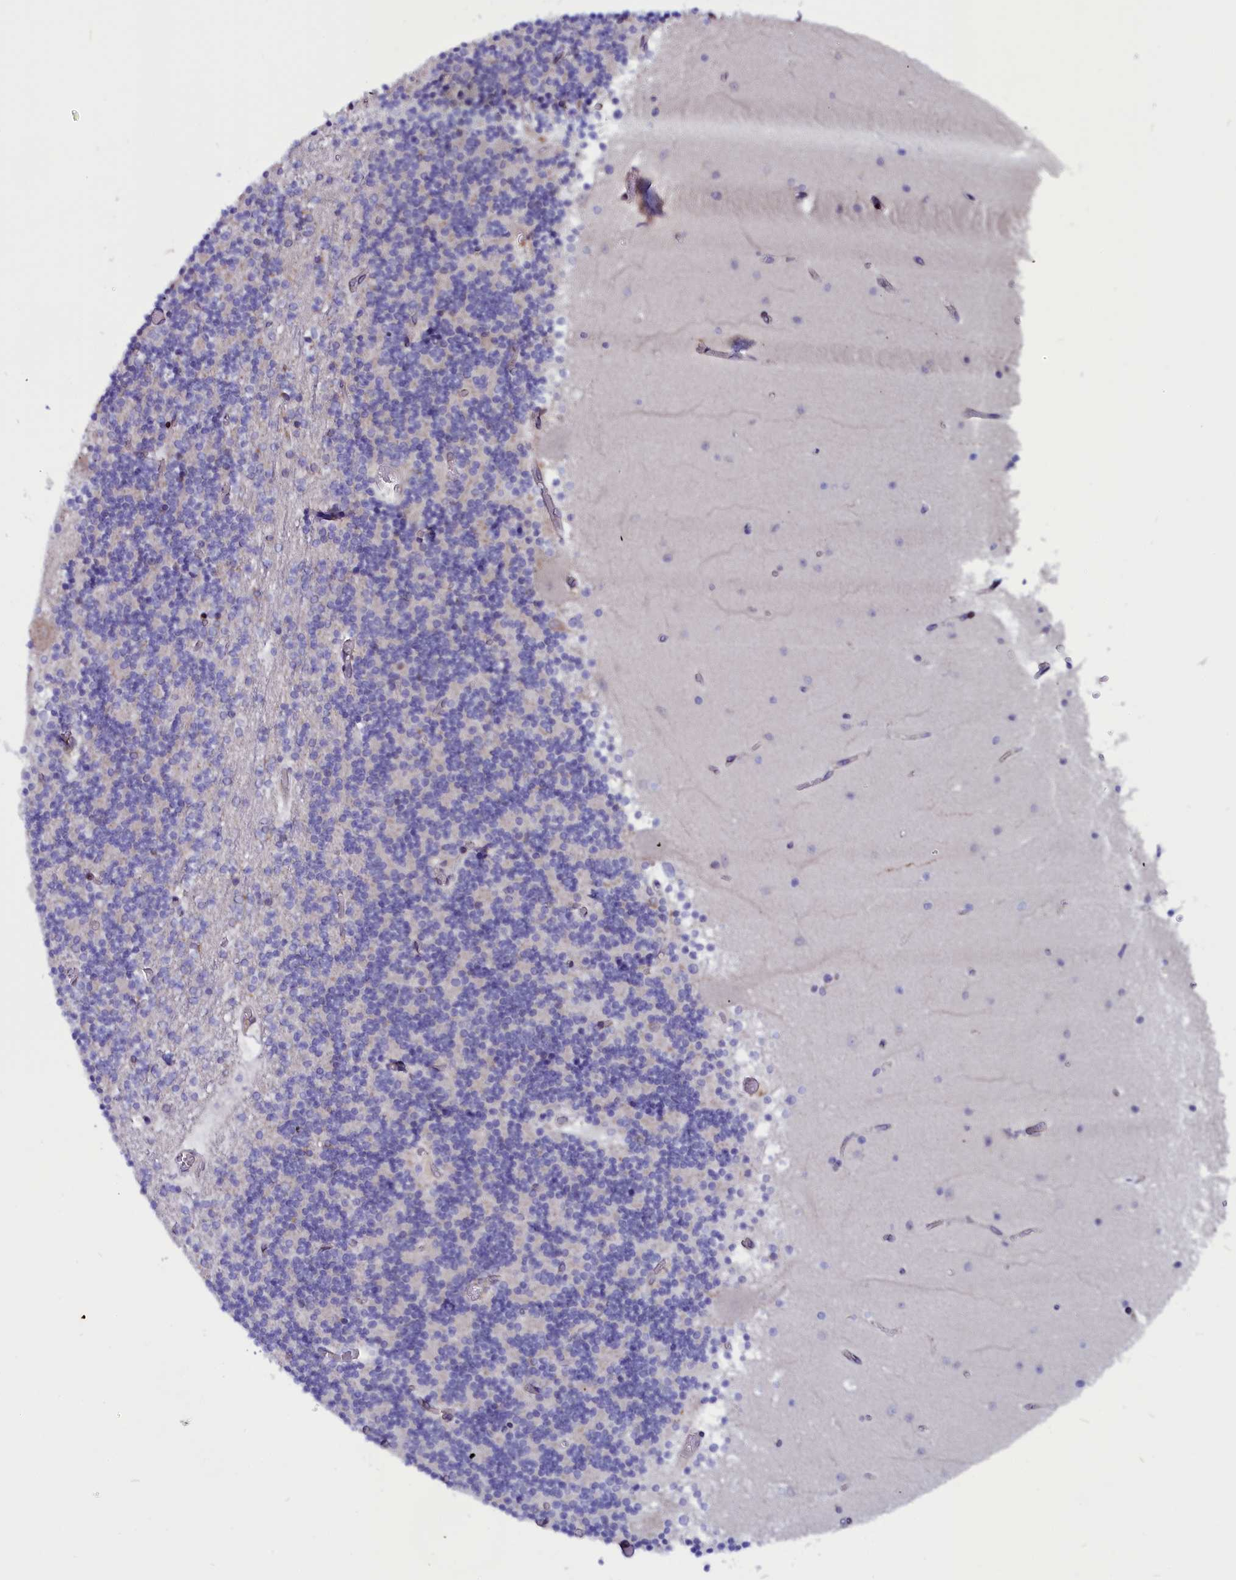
{"staining": {"intensity": "negative", "quantity": "none", "location": "none"}, "tissue": "cerebellum", "cell_type": "Cells in granular layer", "image_type": "normal", "snomed": [{"axis": "morphology", "description": "Normal tissue, NOS"}, {"axis": "topography", "description": "Cerebellum"}], "caption": "High power microscopy histopathology image of an IHC image of normal cerebellum, revealing no significant staining in cells in granular layer.", "gene": "CIAPIN1", "patient": {"sex": "female", "age": 28}}